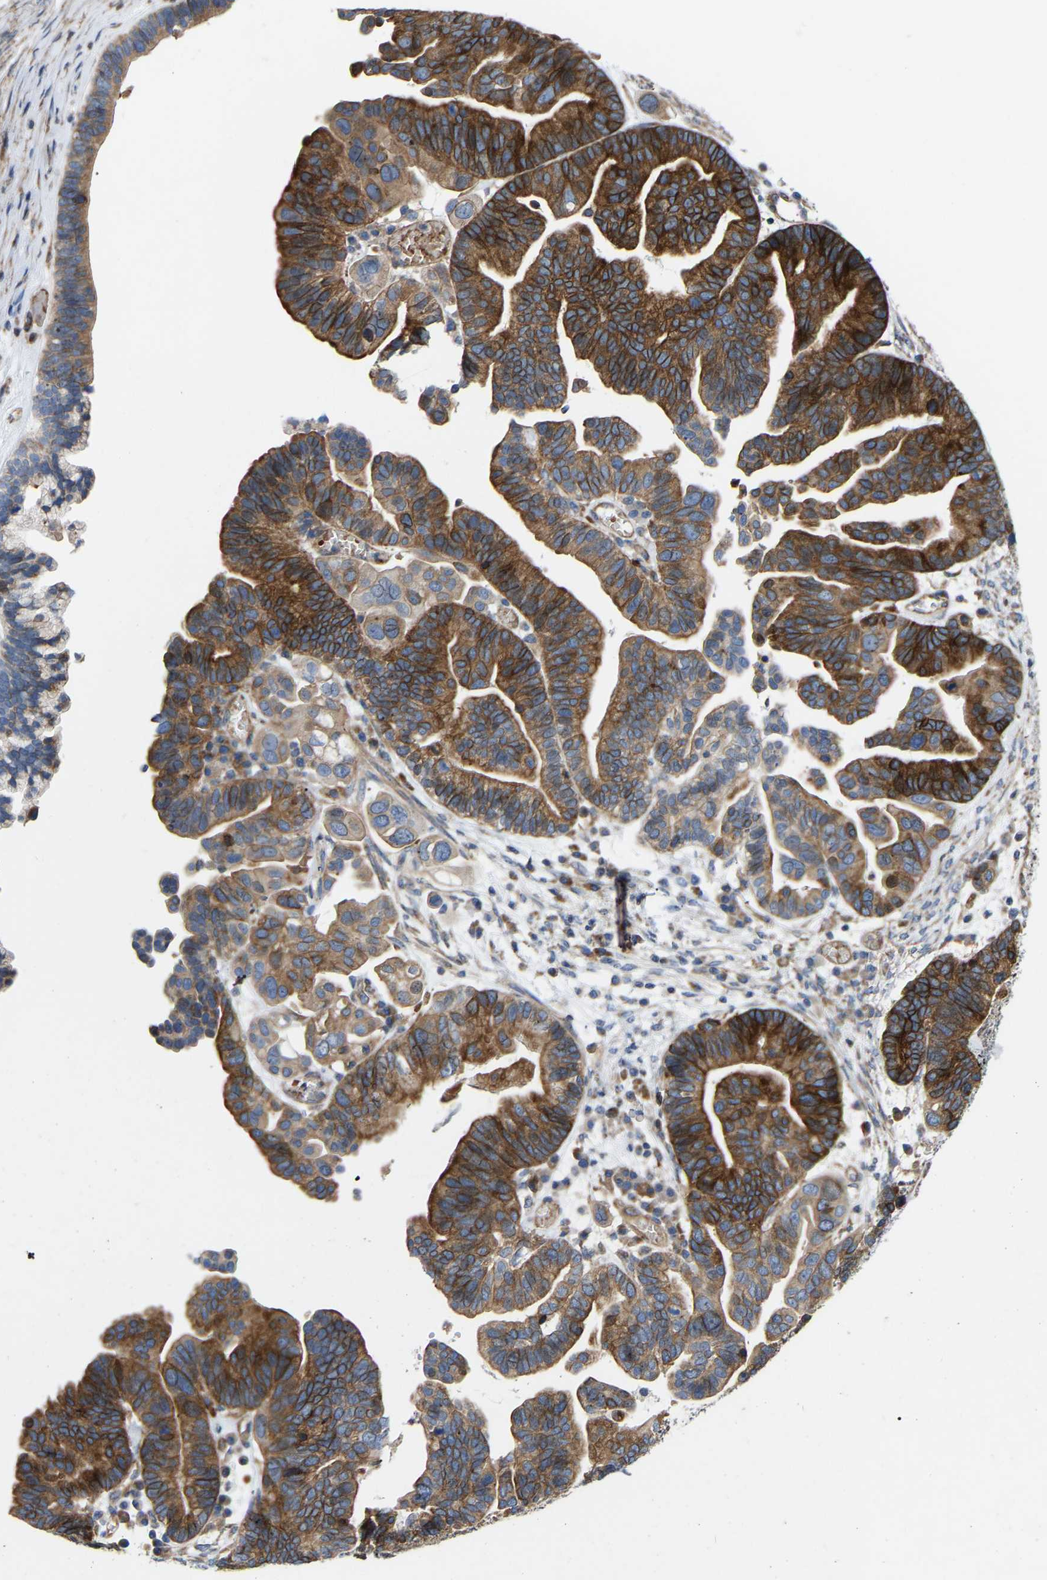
{"staining": {"intensity": "strong", "quantity": "25%-75%", "location": "cytoplasmic/membranous"}, "tissue": "ovarian cancer", "cell_type": "Tumor cells", "image_type": "cancer", "snomed": [{"axis": "morphology", "description": "Cystadenocarcinoma, serous, NOS"}, {"axis": "topography", "description": "Ovary"}], "caption": "Tumor cells demonstrate strong cytoplasmic/membranous expression in about 25%-75% of cells in serous cystadenocarcinoma (ovarian). (DAB (3,3'-diaminobenzidine) IHC, brown staining for protein, blue staining for nuclei).", "gene": "TOR1B", "patient": {"sex": "female", "age": 56}}